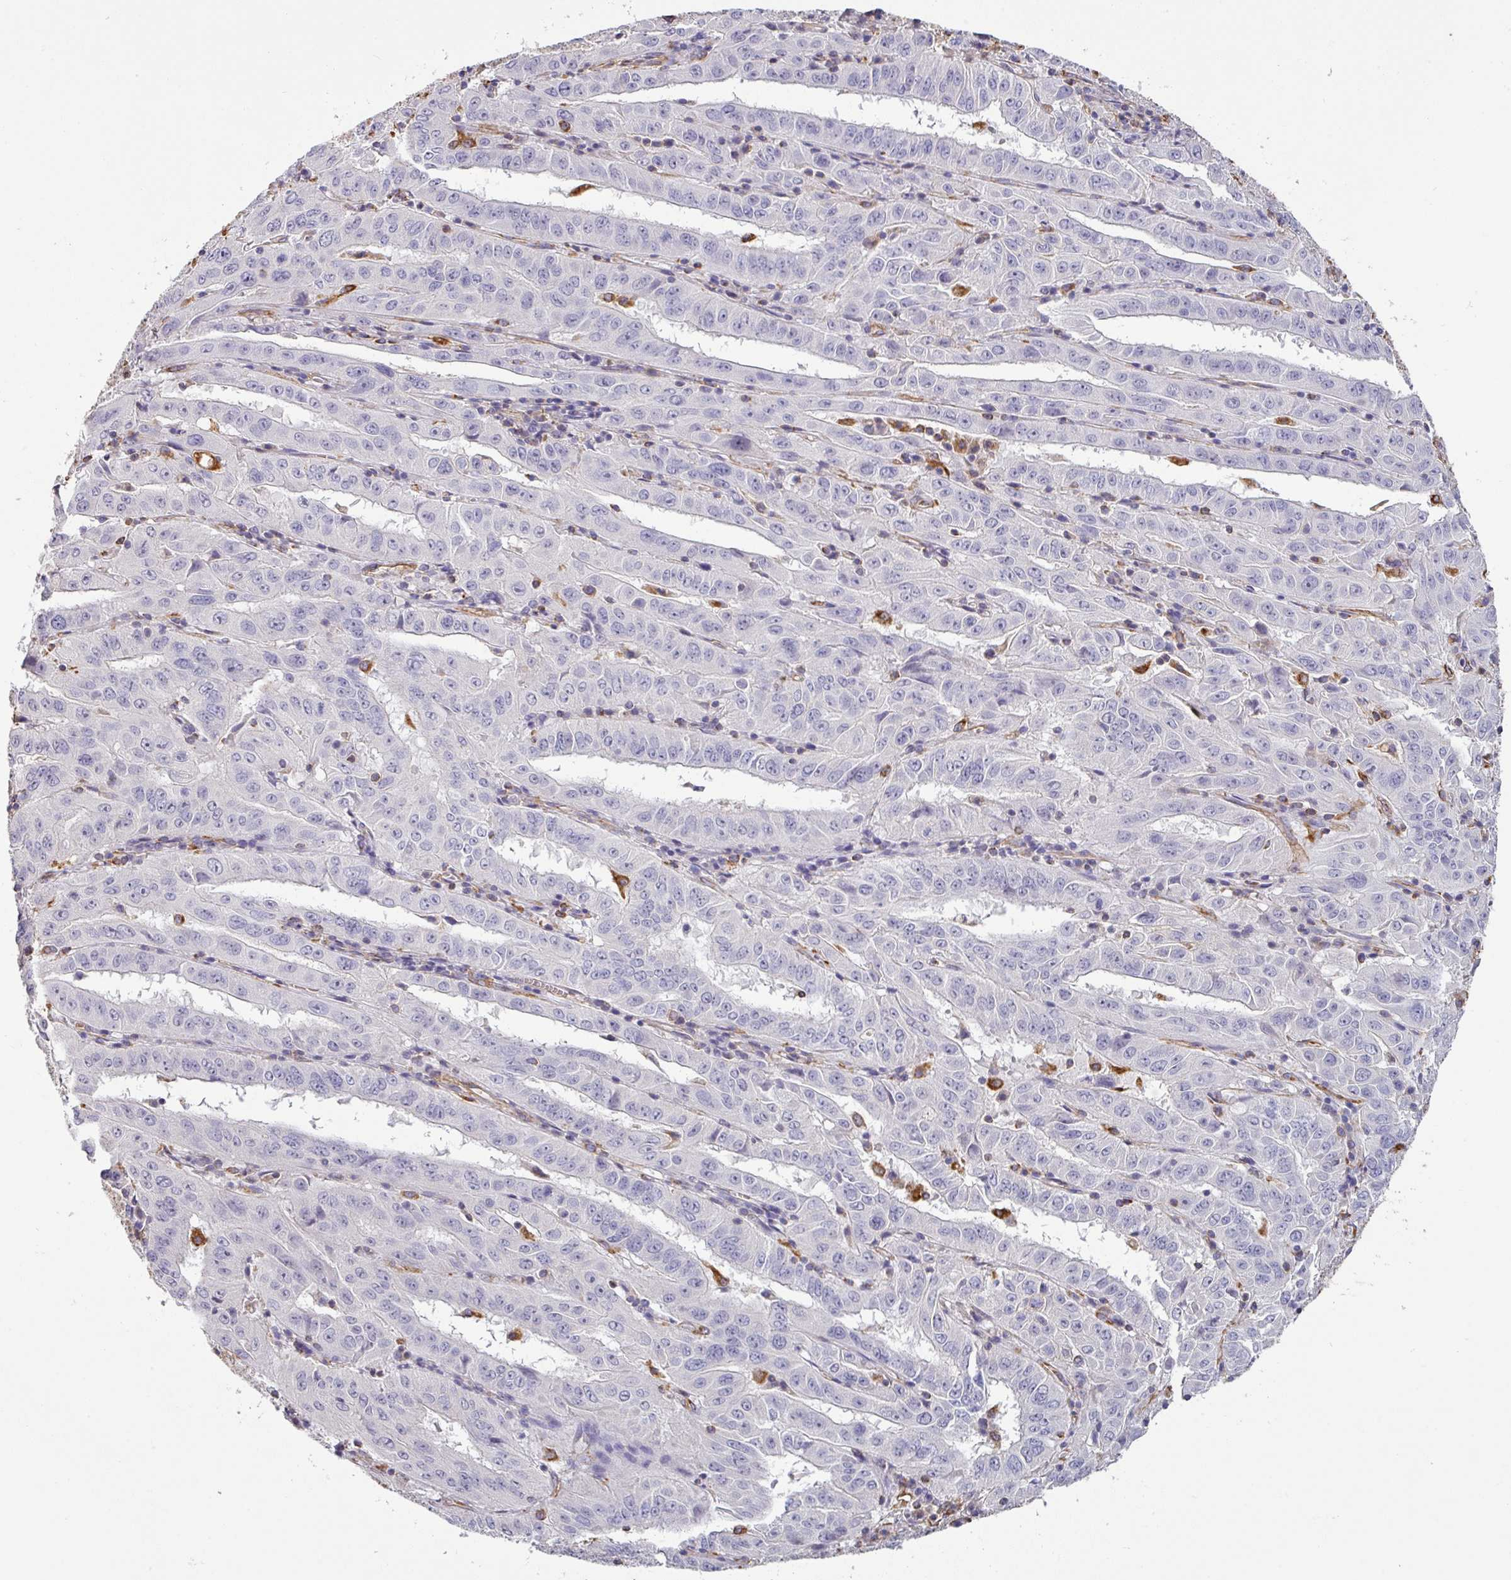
{"staining": {"intensity": "negative", "quantity": "none", "location": "none"}, "tissue": "pancreatic cancer", "cell_type": "Tumor cells", "image_type": "cancer", "snomed": [{"axis": "morphology", "description": "Adenocarcinoma, NOS"}, {"axis": "topography", "description": "Pancreas"}], "caption": "This is an IHC image of pancreatic cancer. There is no expression in tumor cells.", "gene": "ZNF280C", "patient": {"sex": "male", "age": 63}}